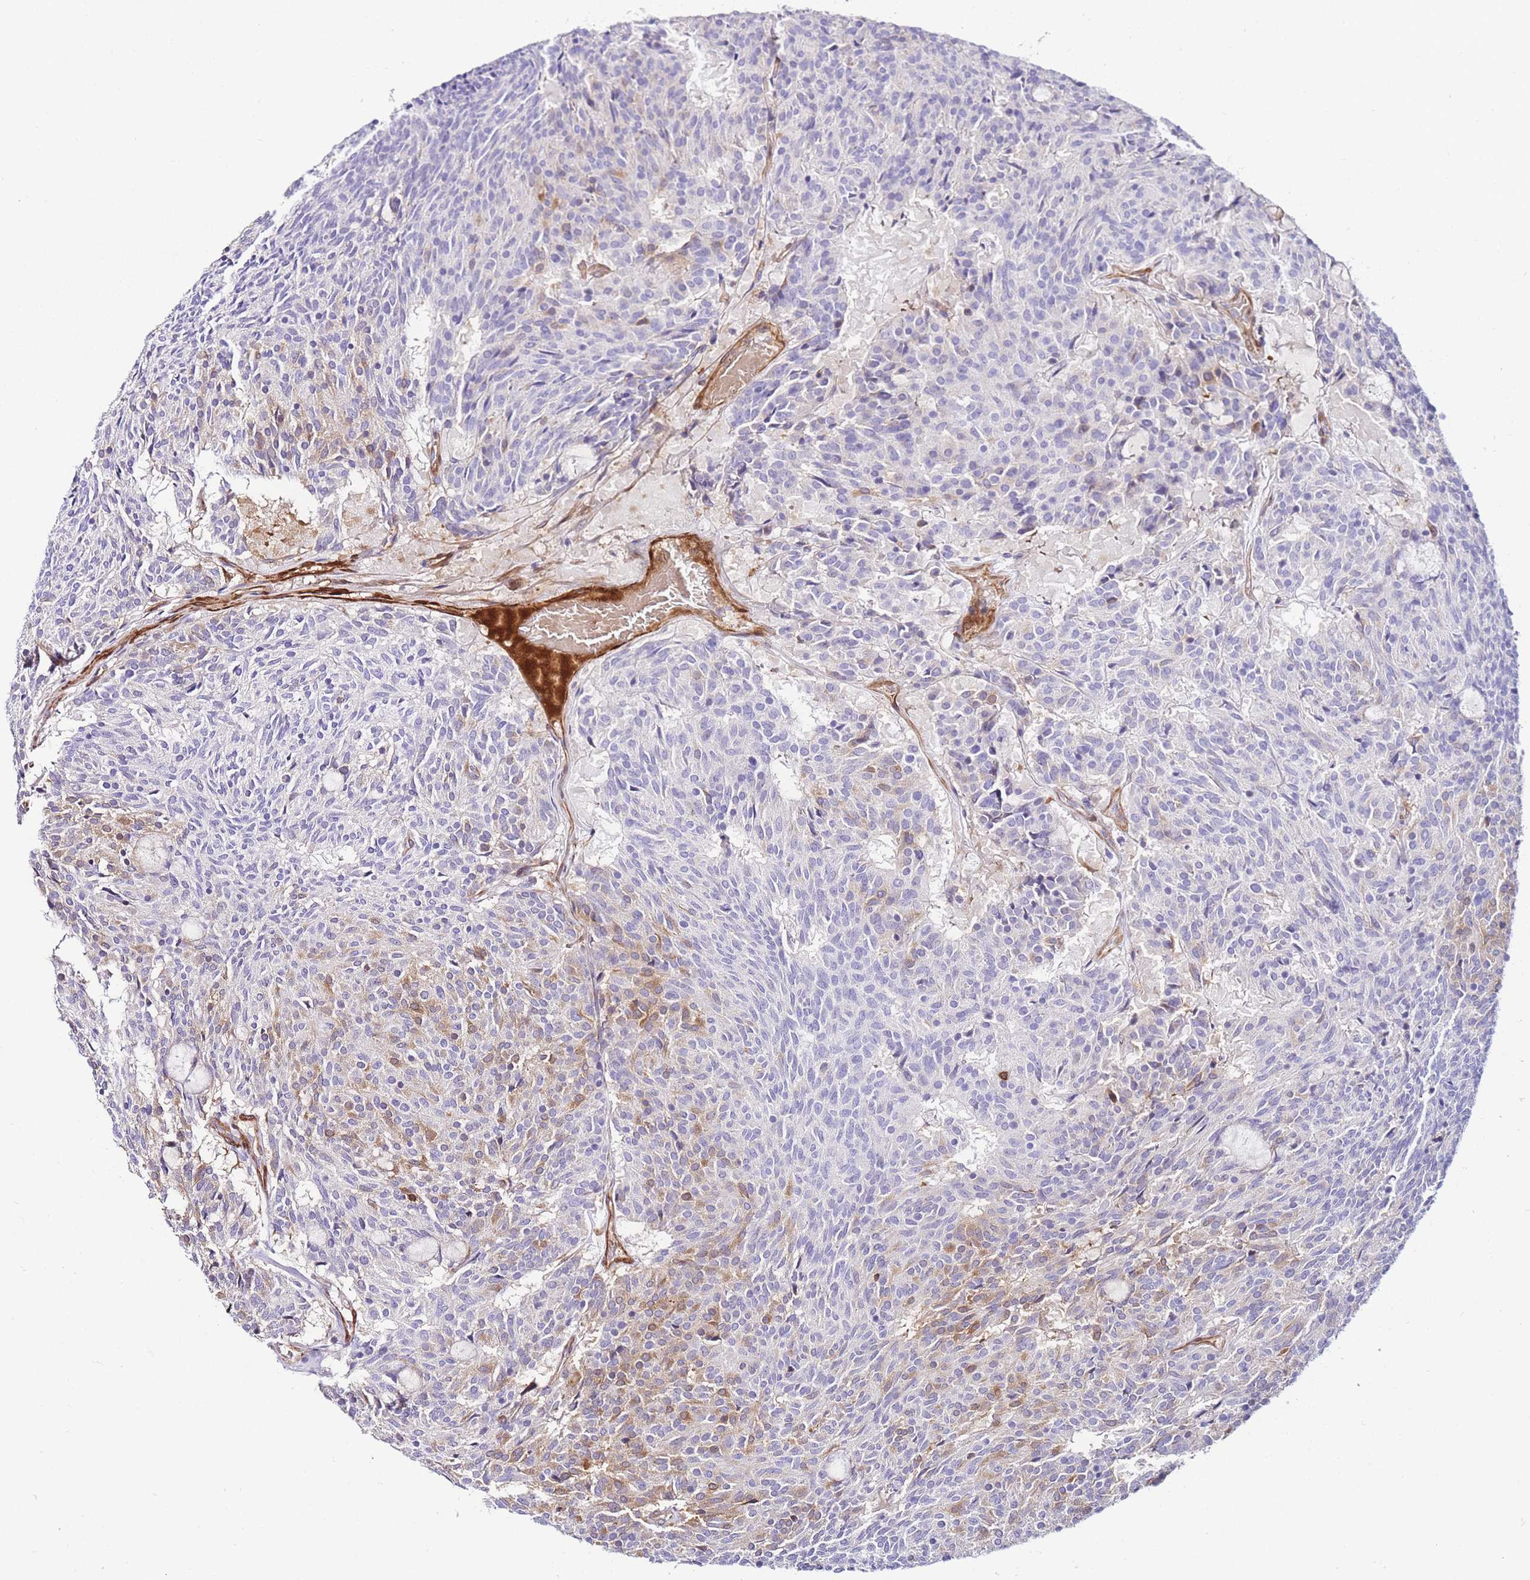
{"staining": {"intensity": "moderate", "quantity": "25%-75%", "location": "cytoplasmic/membranous"}, "tissue": "carcinoid", "cell_type": "Tumor cells", "image_type": "cancer", "snomed": [{"axis": "morphology", "description": "Carcinoid, malignant, NOS"}, {"axis": "topography", "description": "Pancreas"}], "caption": "The photomicrograph displays a brown stain indicating the presence of a protein in the cytoplasmic/membranous of tumor cells in carcinoid (malignant). The staining was performed using DAB (3,3'-diaminobenzidine), with brown indicating positive protein expression. Nuclei are stained blue with hematoxylin.", "gene": "FBN3", "patient": {"sex": "female", "age": 54}}